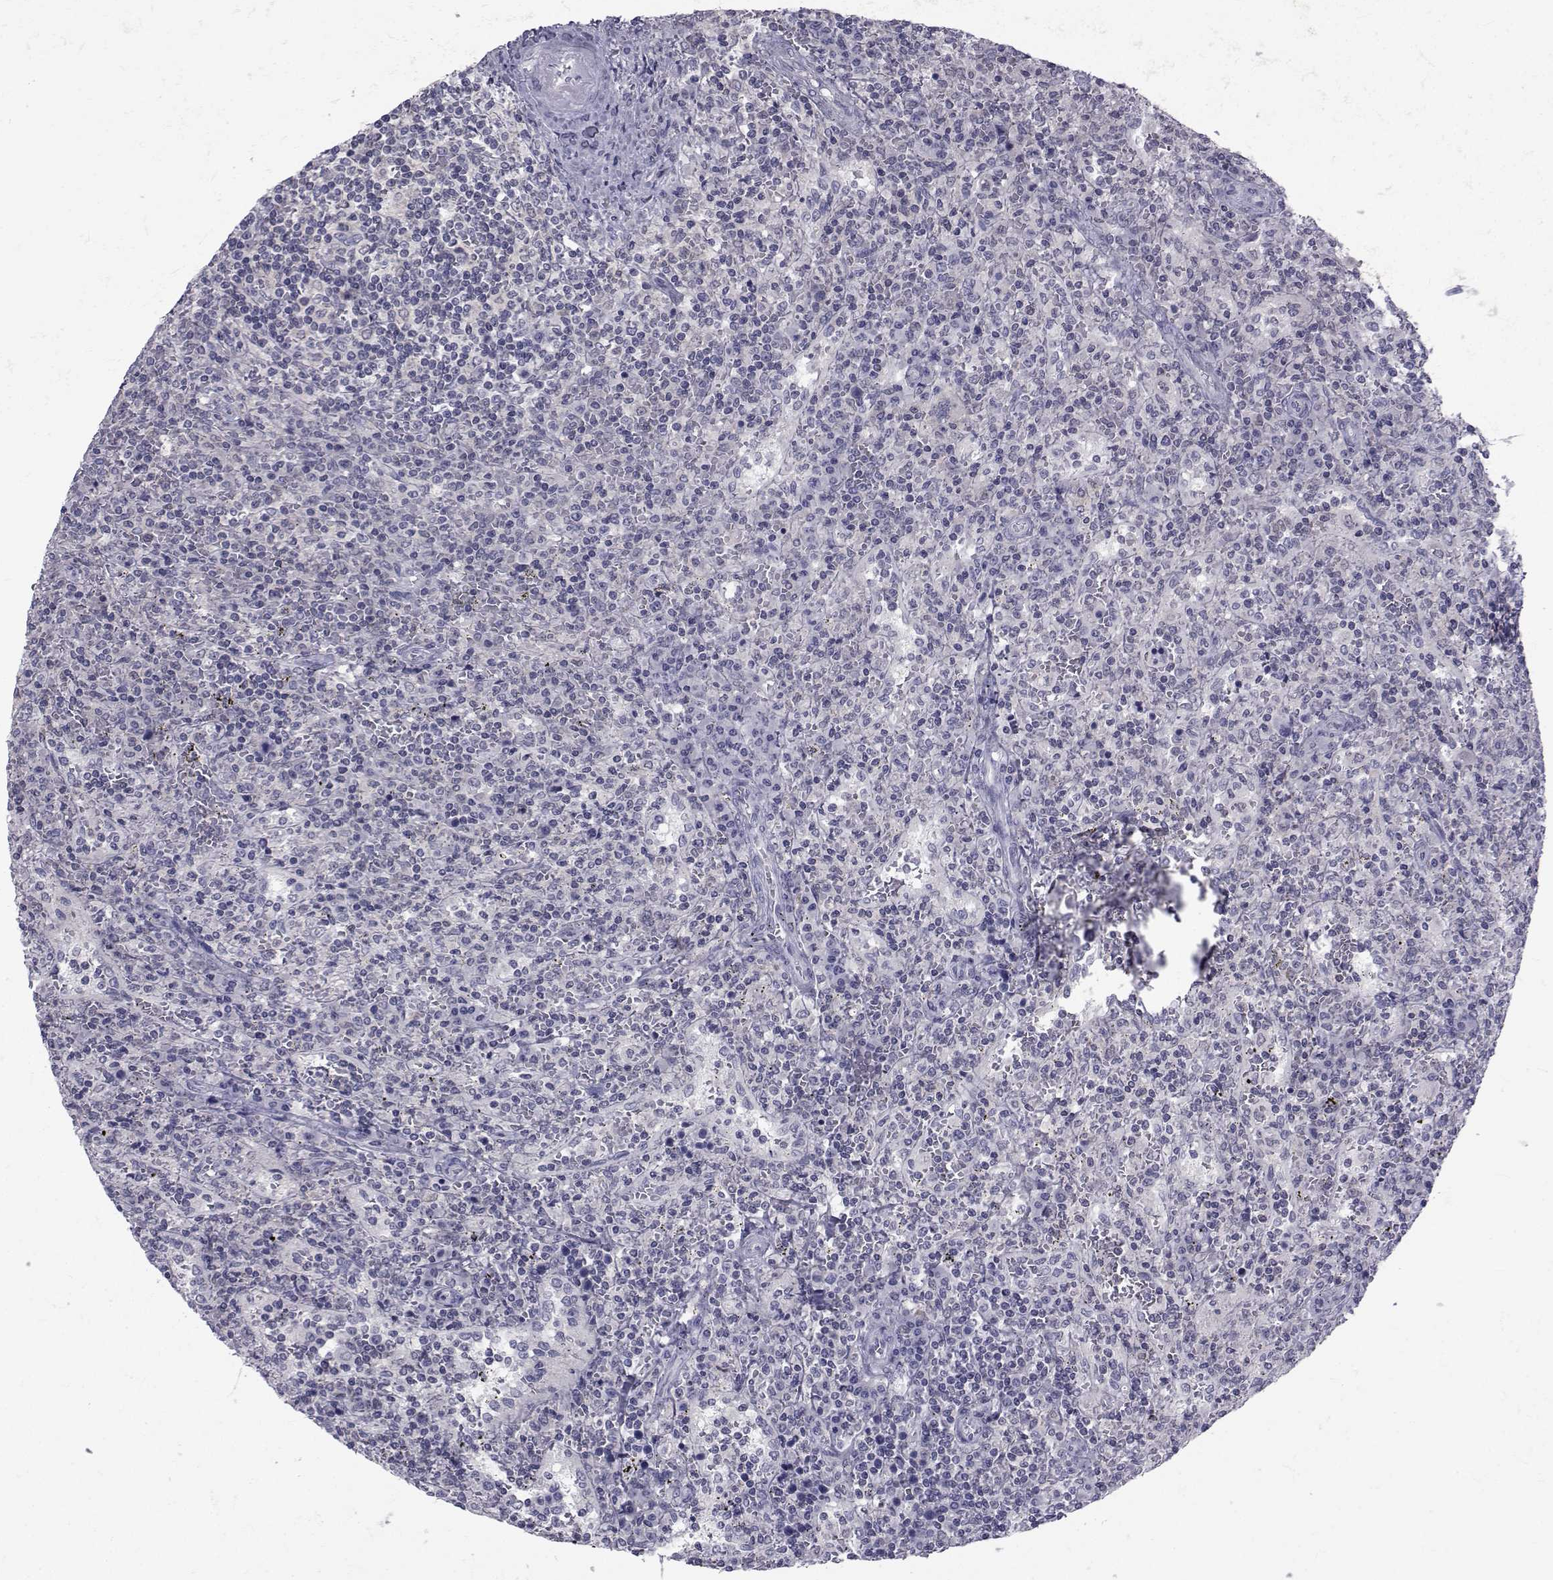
{"staining": {"intensity": "negative", "quantity": "none", "location": "none"}, "tissue": "lymphoma", "cell_type": "Tumor cells", "image_type": "cancer", "snomed": [{"axis": "morphology", "description": "Malignant lymphoma, non-Hodgkin's type, Low grade"}, {"axis": "topography", "description": "Spleen"}], "caption": "Immunohistochemistry (IHC) of low-grade malignant lymphoma, non-Hodgkin's type reveals no positivity in tumor cells. (Stains: DAB immunohistochemistry (IHC) with hematoxylin counter stain, Microscopy: brightfield microscopy at high magnification).", "gene": "SLC30A10", "patient": {"sex": "male", "age": 62}}